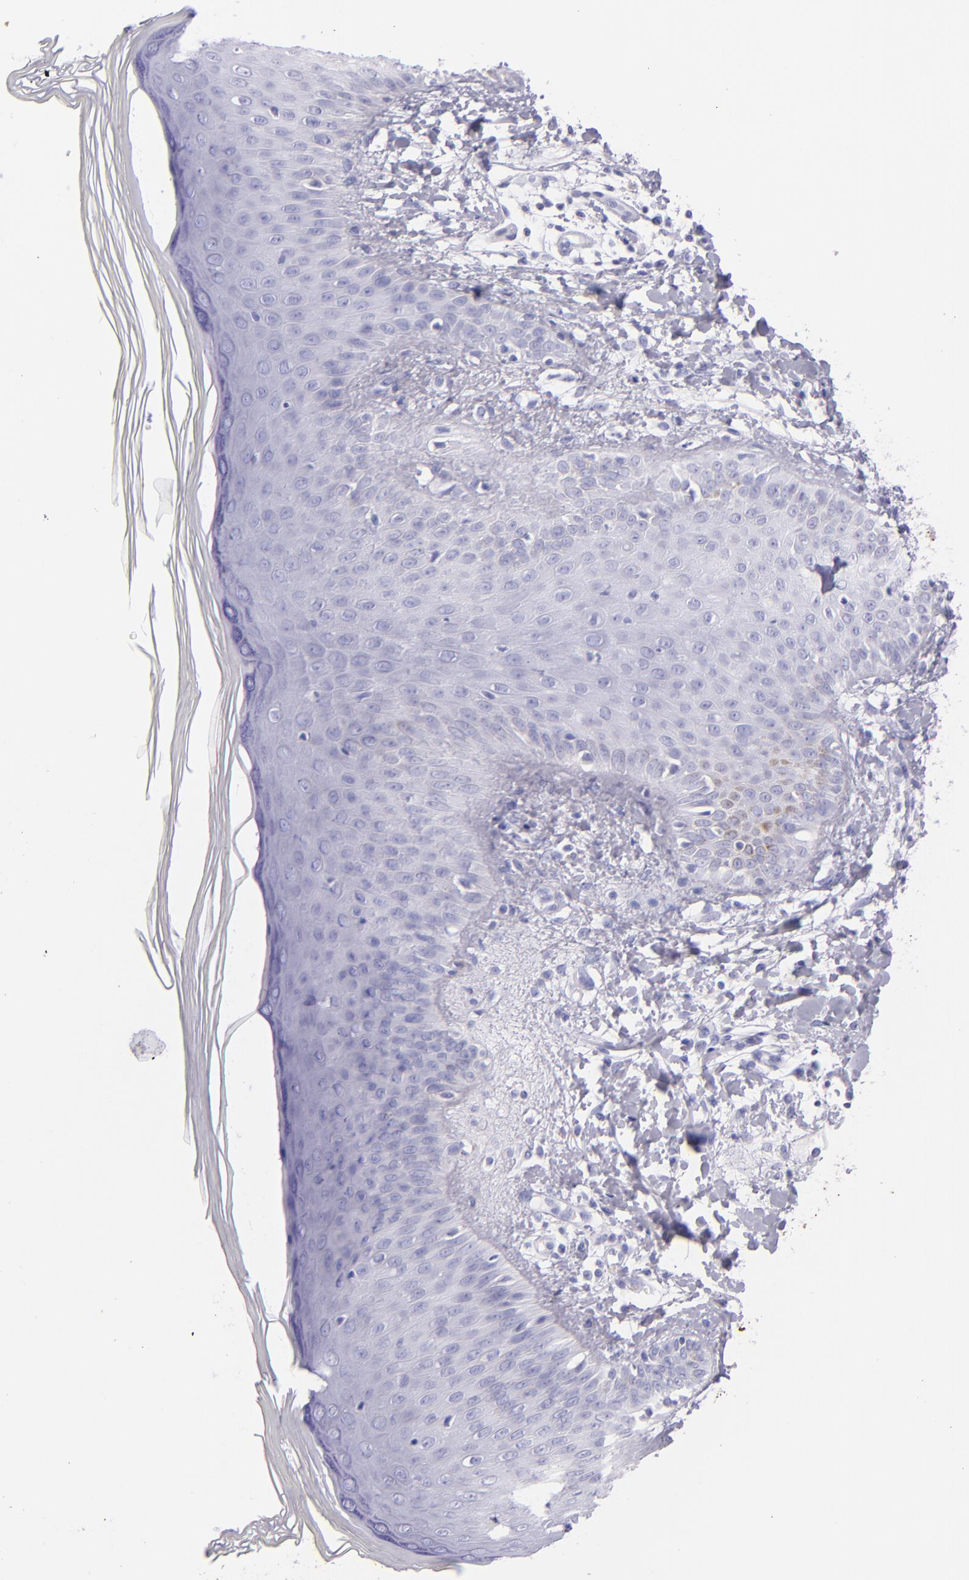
{"staining": {"intensity": "negative", "quantity": "none", "location": "none"}, "tissue": "skin", "cell_type": "Epidermal cells", "image_type": "normal", "snomed": [{"axis": "morphology", "description": "Normal tissue, NOS"}, {"axis": "morphology", "description": "Inflammation, NOS"}, {"axis": "topography", "description": "Soft tissue"}, {"axis": "topography", "description": "Anal"}], "caption": "Immunohistochemistry of unremarkable skin demonstrates no staining in epidermal cells. Brightfield microscopy of immunohistochemistry stained with DAB (brown) and hematoxylin (blue), captured at high magnification.", "gene": "SFTPA2", "patient": {"sex": "female", "age": 15}}